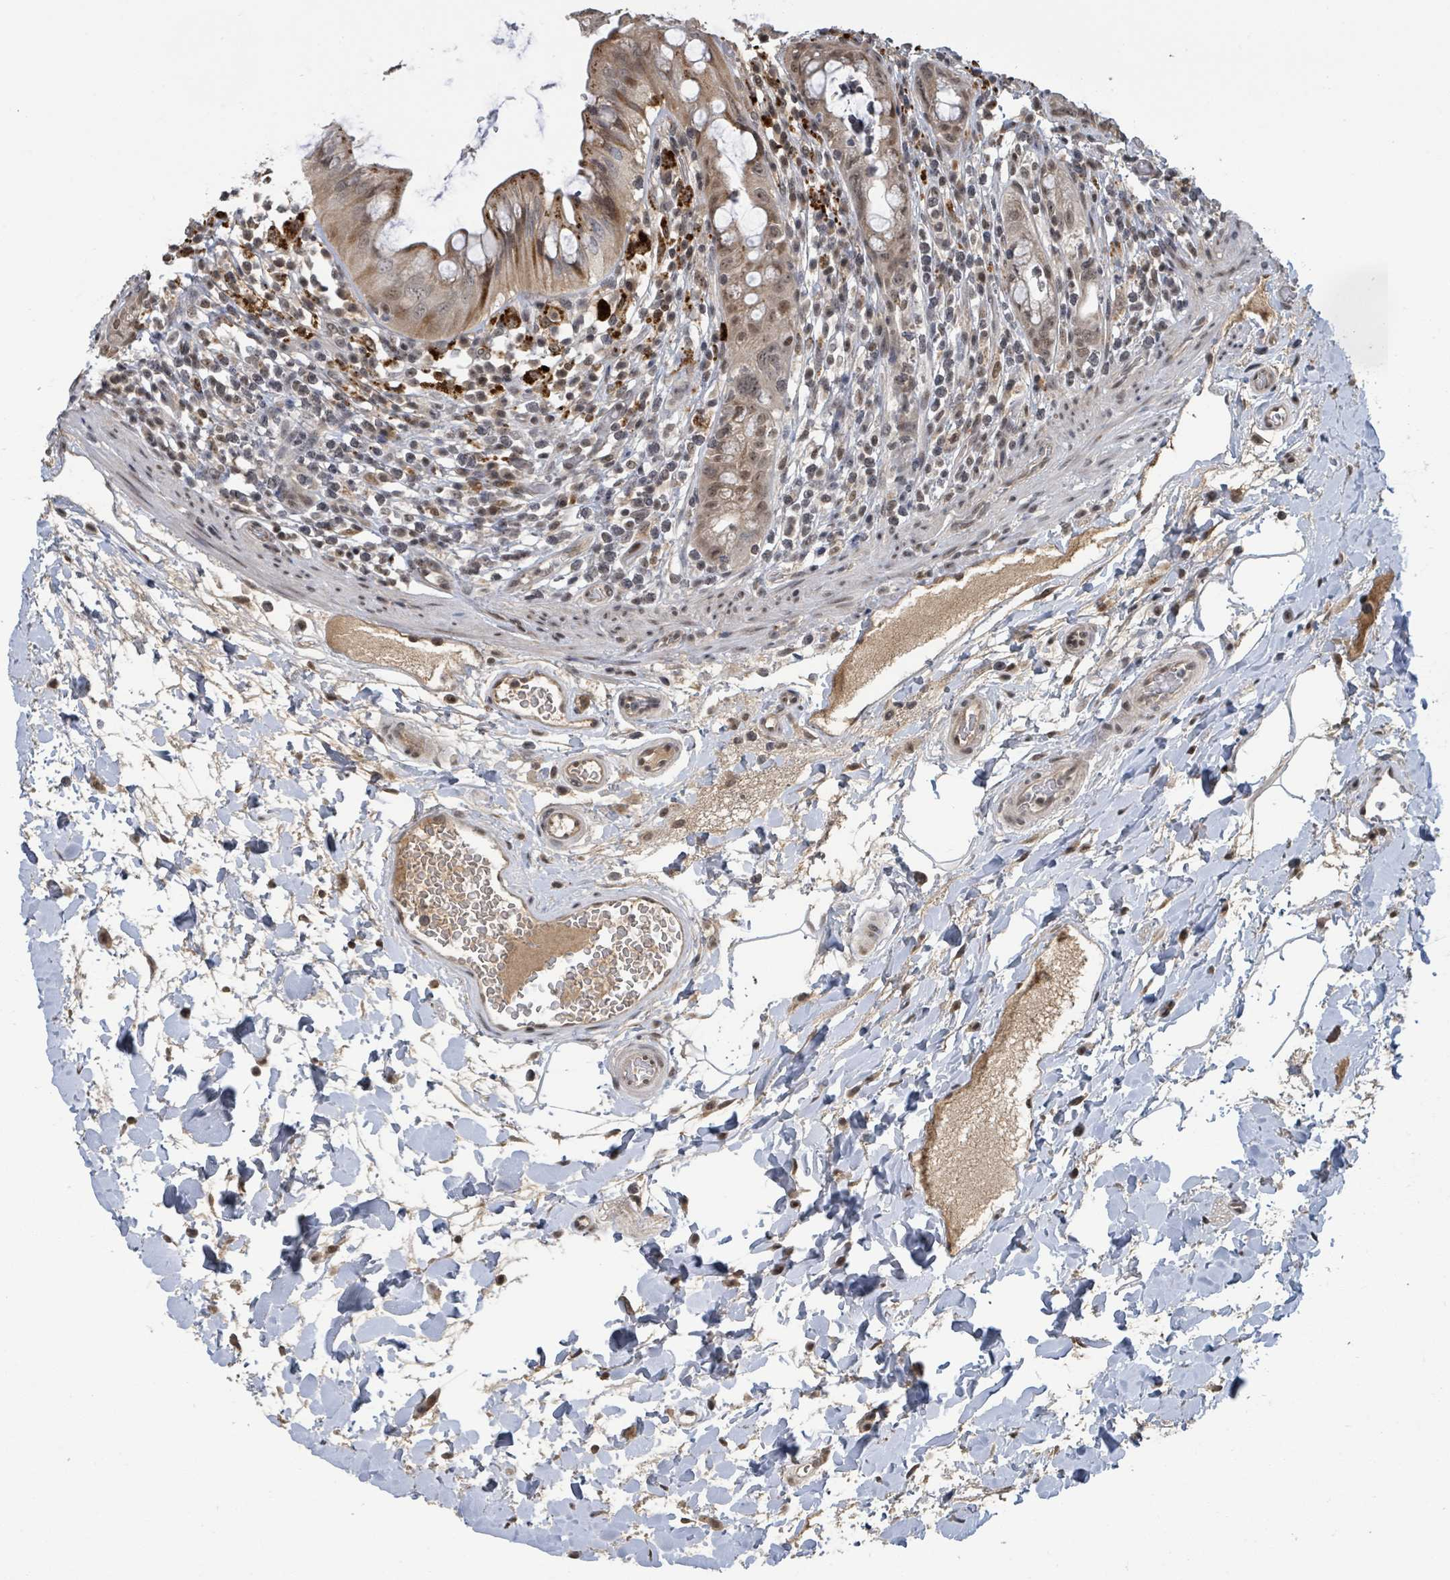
{"staining": {"intensity": "moderate", "quantity": ">75%", "location": "cytoplasmic/membranous,nuclear"}, "tissue": "rectum", "cell_type": "Glandular cells", "image_type": "normal", "snomed": [{"axis": "morphology", "description": "Normal tissue, NOS"}, {"axis": "topography", "description": "Rectum"}], "caption": "Immunohistochemical staining of benign human rectum exhibits moderate cytoplasmic/membranous,nuclear protein expression in approximately >75% of glandular cells. (Stains: DAB (3,3'-diaminobenzidine) in brown, nuclei in blue, Microscopy: brightfield microscopy at high magnification).", "gene": "ZBTB14", "patient": {"sex": "female", "age": 57}}